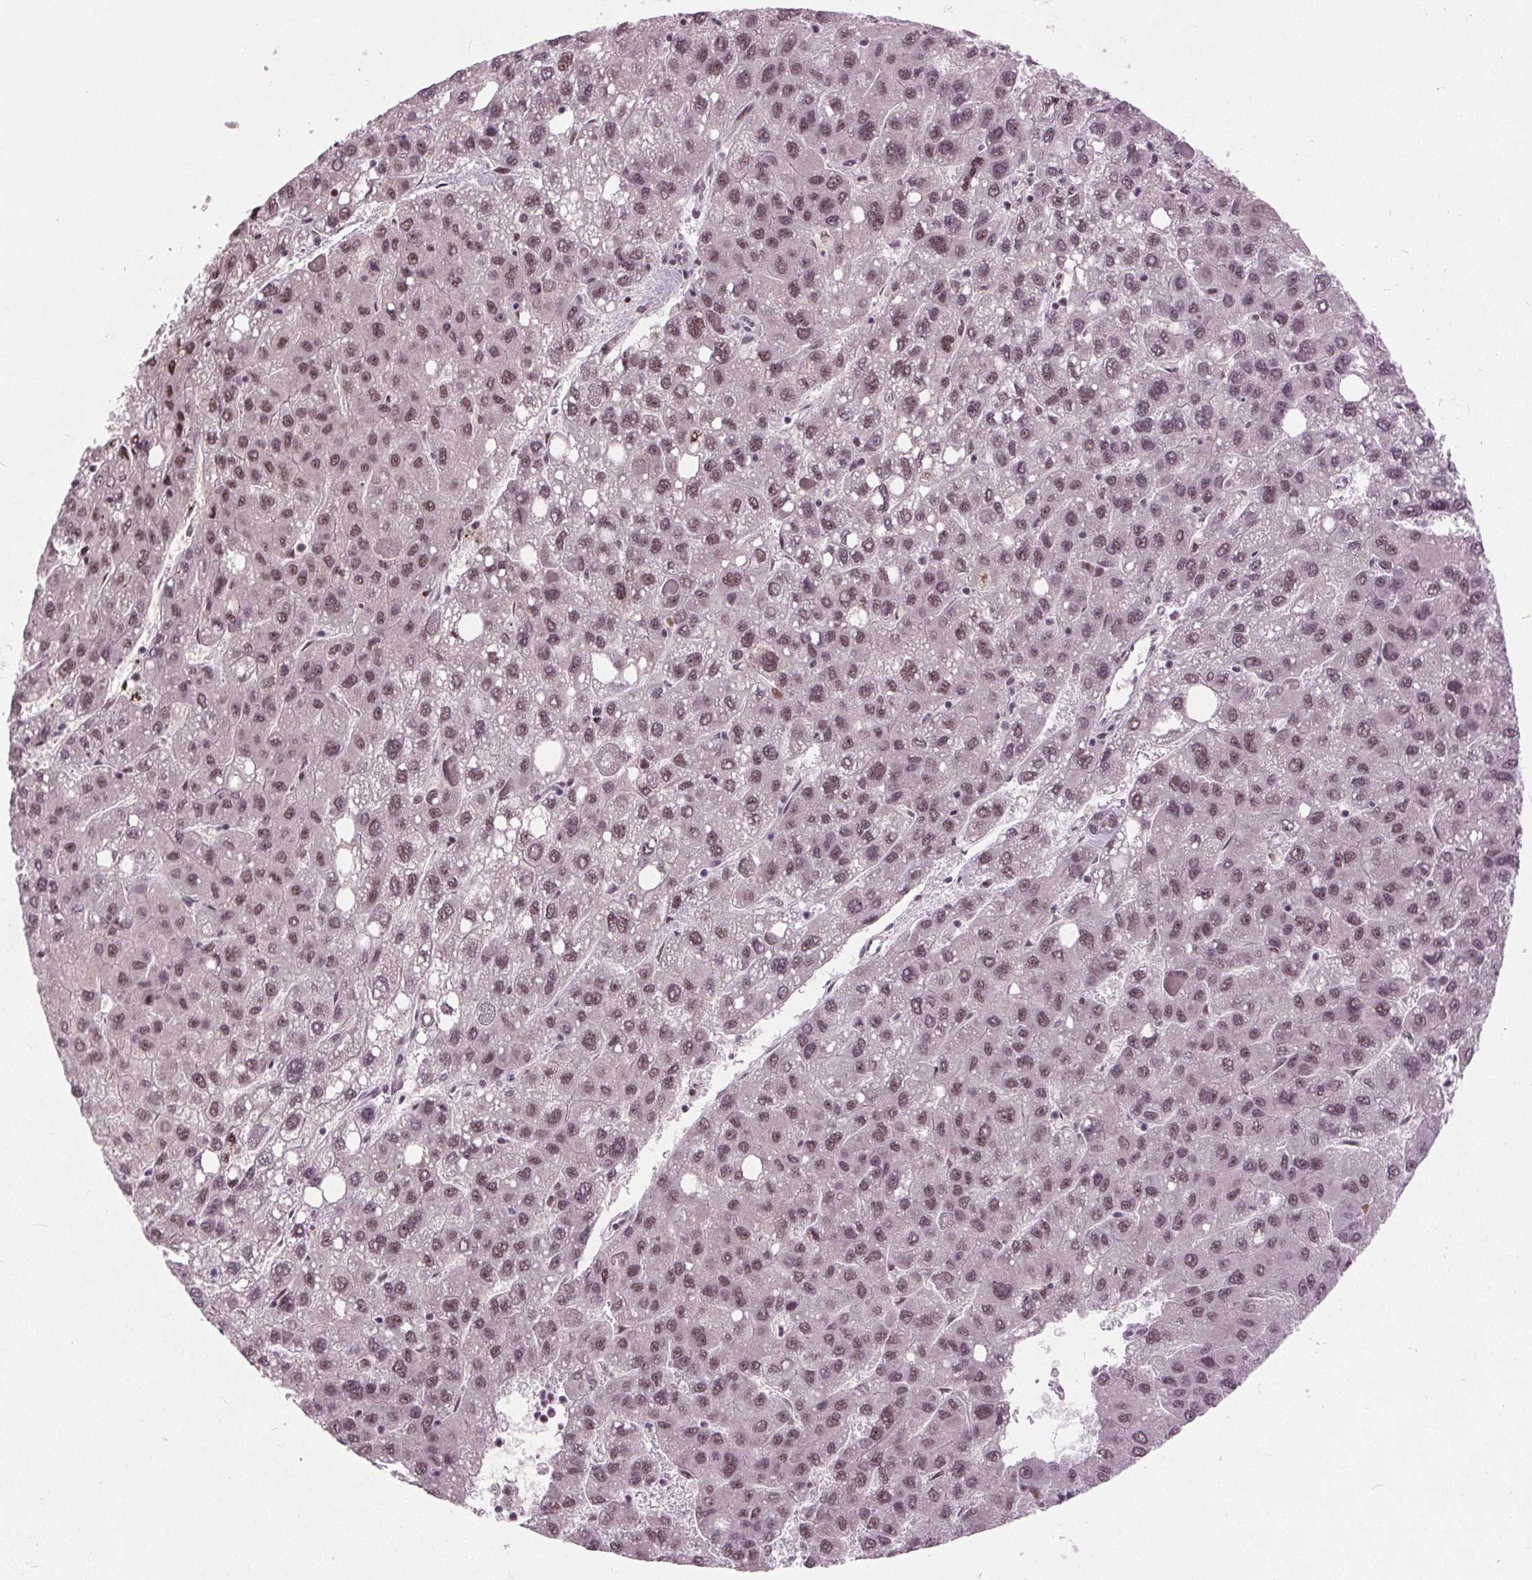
{"staining": {"intensity": "moderate", "quantity": ">75%", "location": "nuclear"}, "tissue": "liver cancer", "cell_type": "Tumor cells", "image_type": "cancer", "snomed": [{"axis": "morphology", "description": "Carcinoma, Hepatocellular, NOS"}, {"axis": "topography", "description": "Liver"}], "caption": "Moderate nuclear staining for a protein is identified in about >75% of tumor cells of liver cancer (hepatocellular carcinoma) using immunohistochemistry.", "gene": "TTC34", "patient": {"sex": "female", "age": 82}}